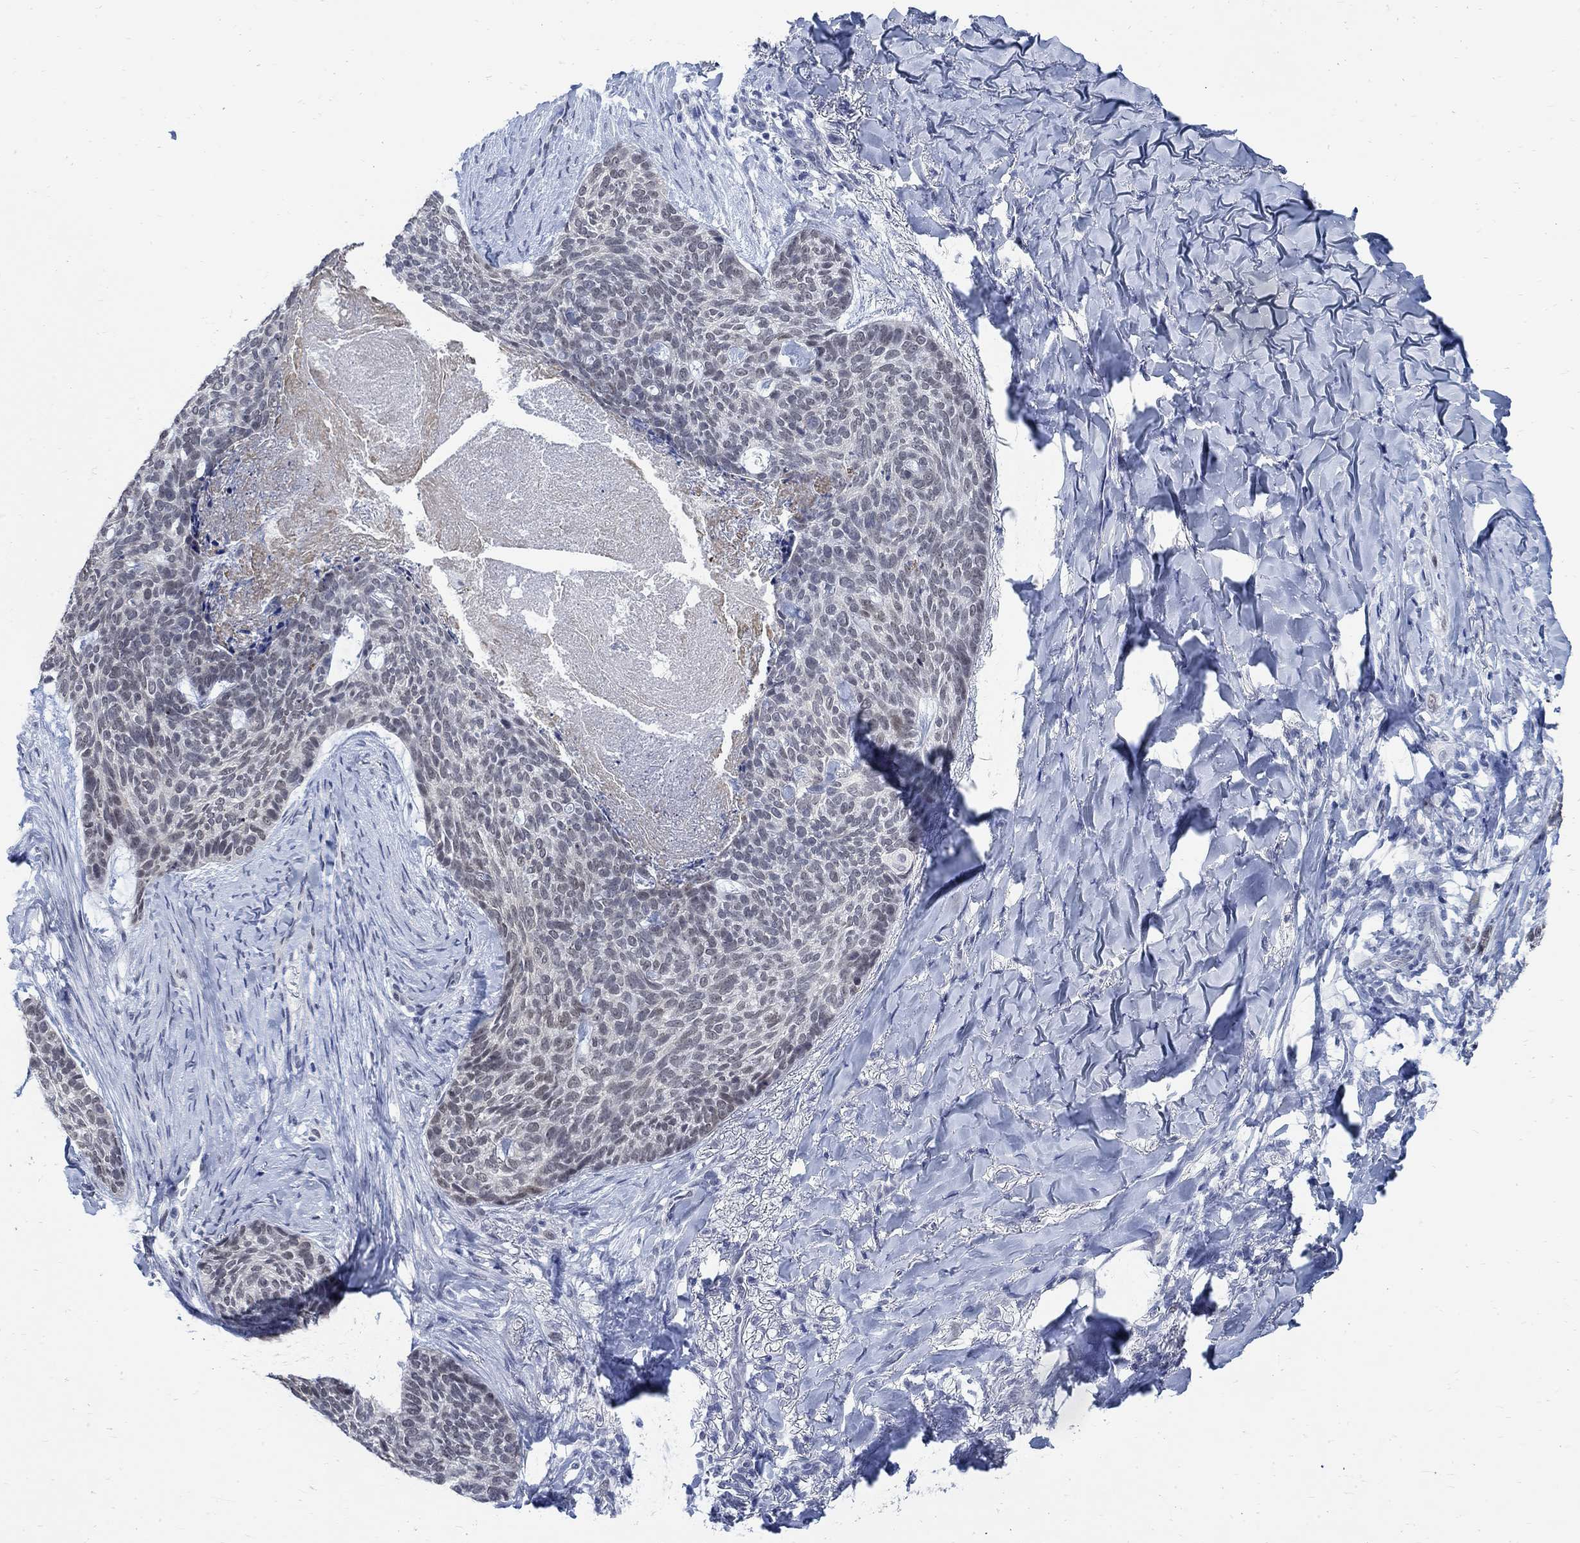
{"staining": {"intensity": "weak", "quantity": "<25%", "location": "nuclear"}, "tissue": "skin cancer", "cell_type": "Tumor cells", "image_type": "cancer", "snomed": [{"axis": "morphology", "description": "Basal cell carcinoma"}, {"axis": "topography", "description": "Skin"}], "caption": "Skin cancer was stained to show a protein in brown. There is no significant expression in tumor cells. (Brightfield microscopy of DAB immunohistochemistry at high magnification).", "gene": "DLK1", "patient": {"sex": "female", "age": 69}}